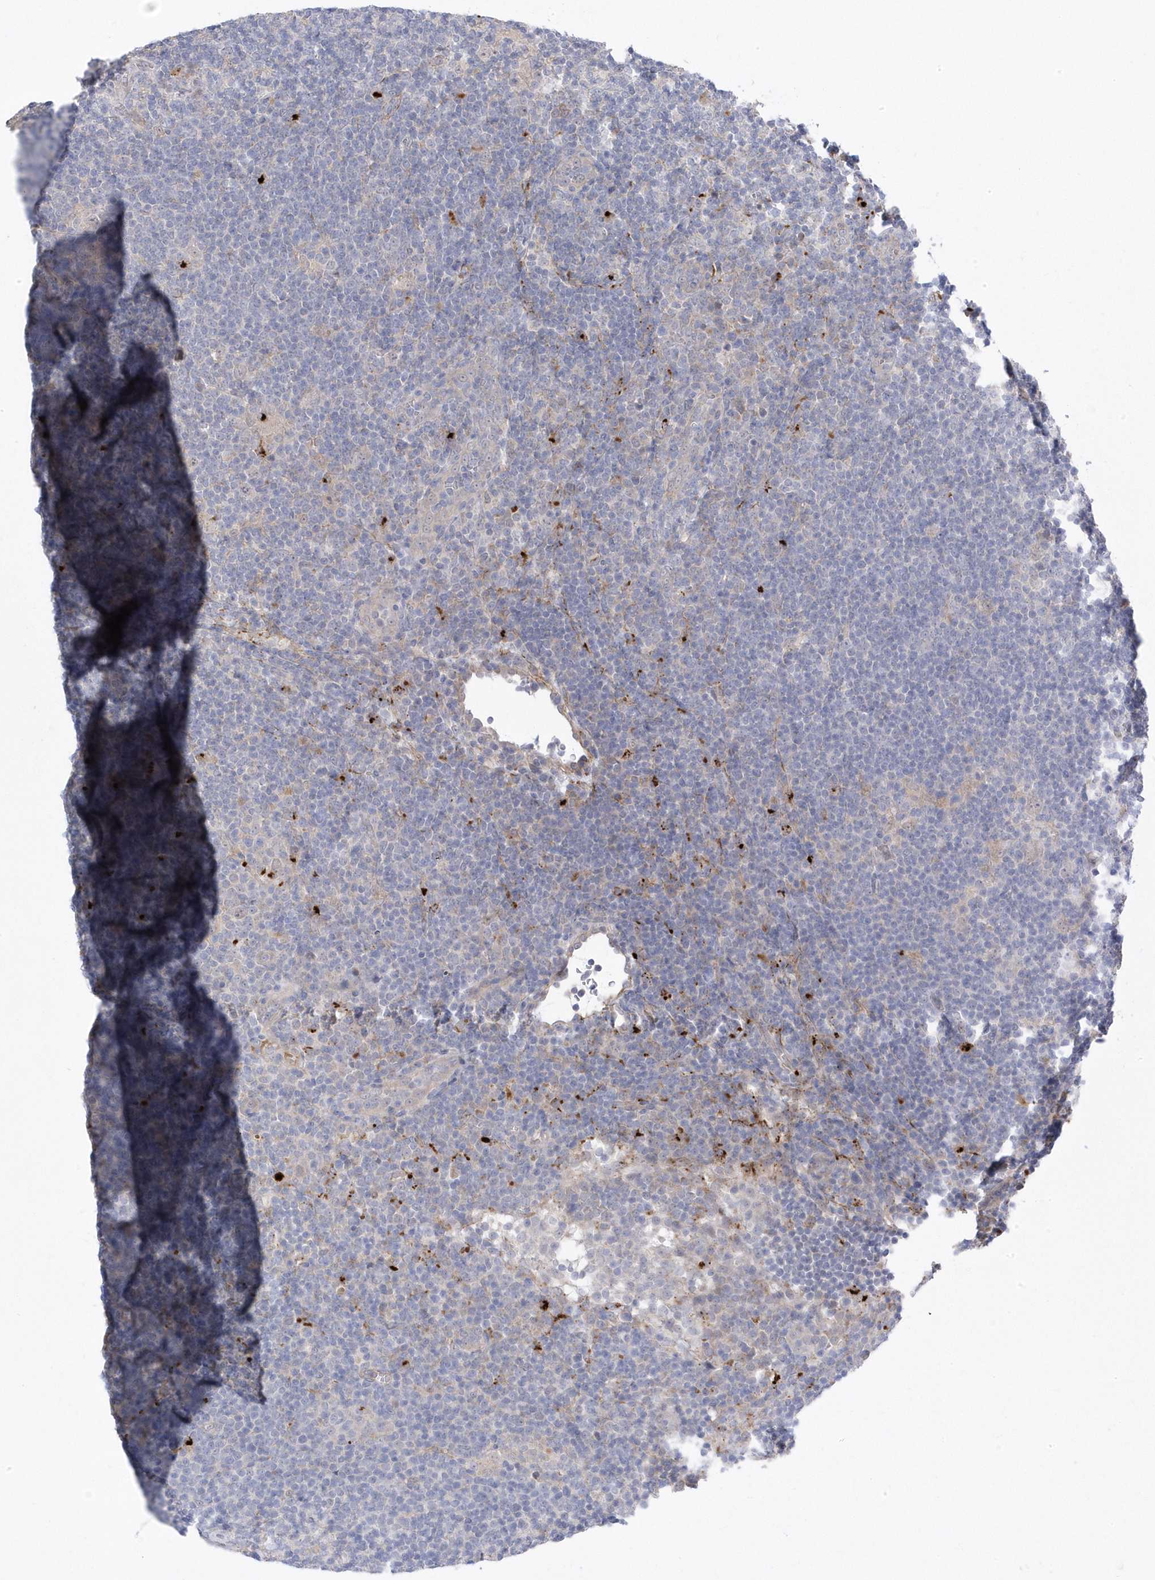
{"staining": {"intensity": "negative", "quantity": "none", "location": "none"}, "tissue": "lymphoma", "cell_type": "Tumor cells", "image_type": "cancer", "snomed": [{"axis": "morphology", "description": "Hodgkin's disease, NOS"}, {"axis": "topography", "description": "Lymph node"}], "caption": "High power microscopy photomicrograph of an immunohistochemistry (IHC) micrograph of lymphoma, revealing no significant staining in tumor cells. (DAB (3,3'-diaminobenzidine) immunohistochemistry (IHC) visualized using brightfield microscopy, high magnification).", "gene": "ANAPC1", "patient": {"sex": "female", "age": 57}}